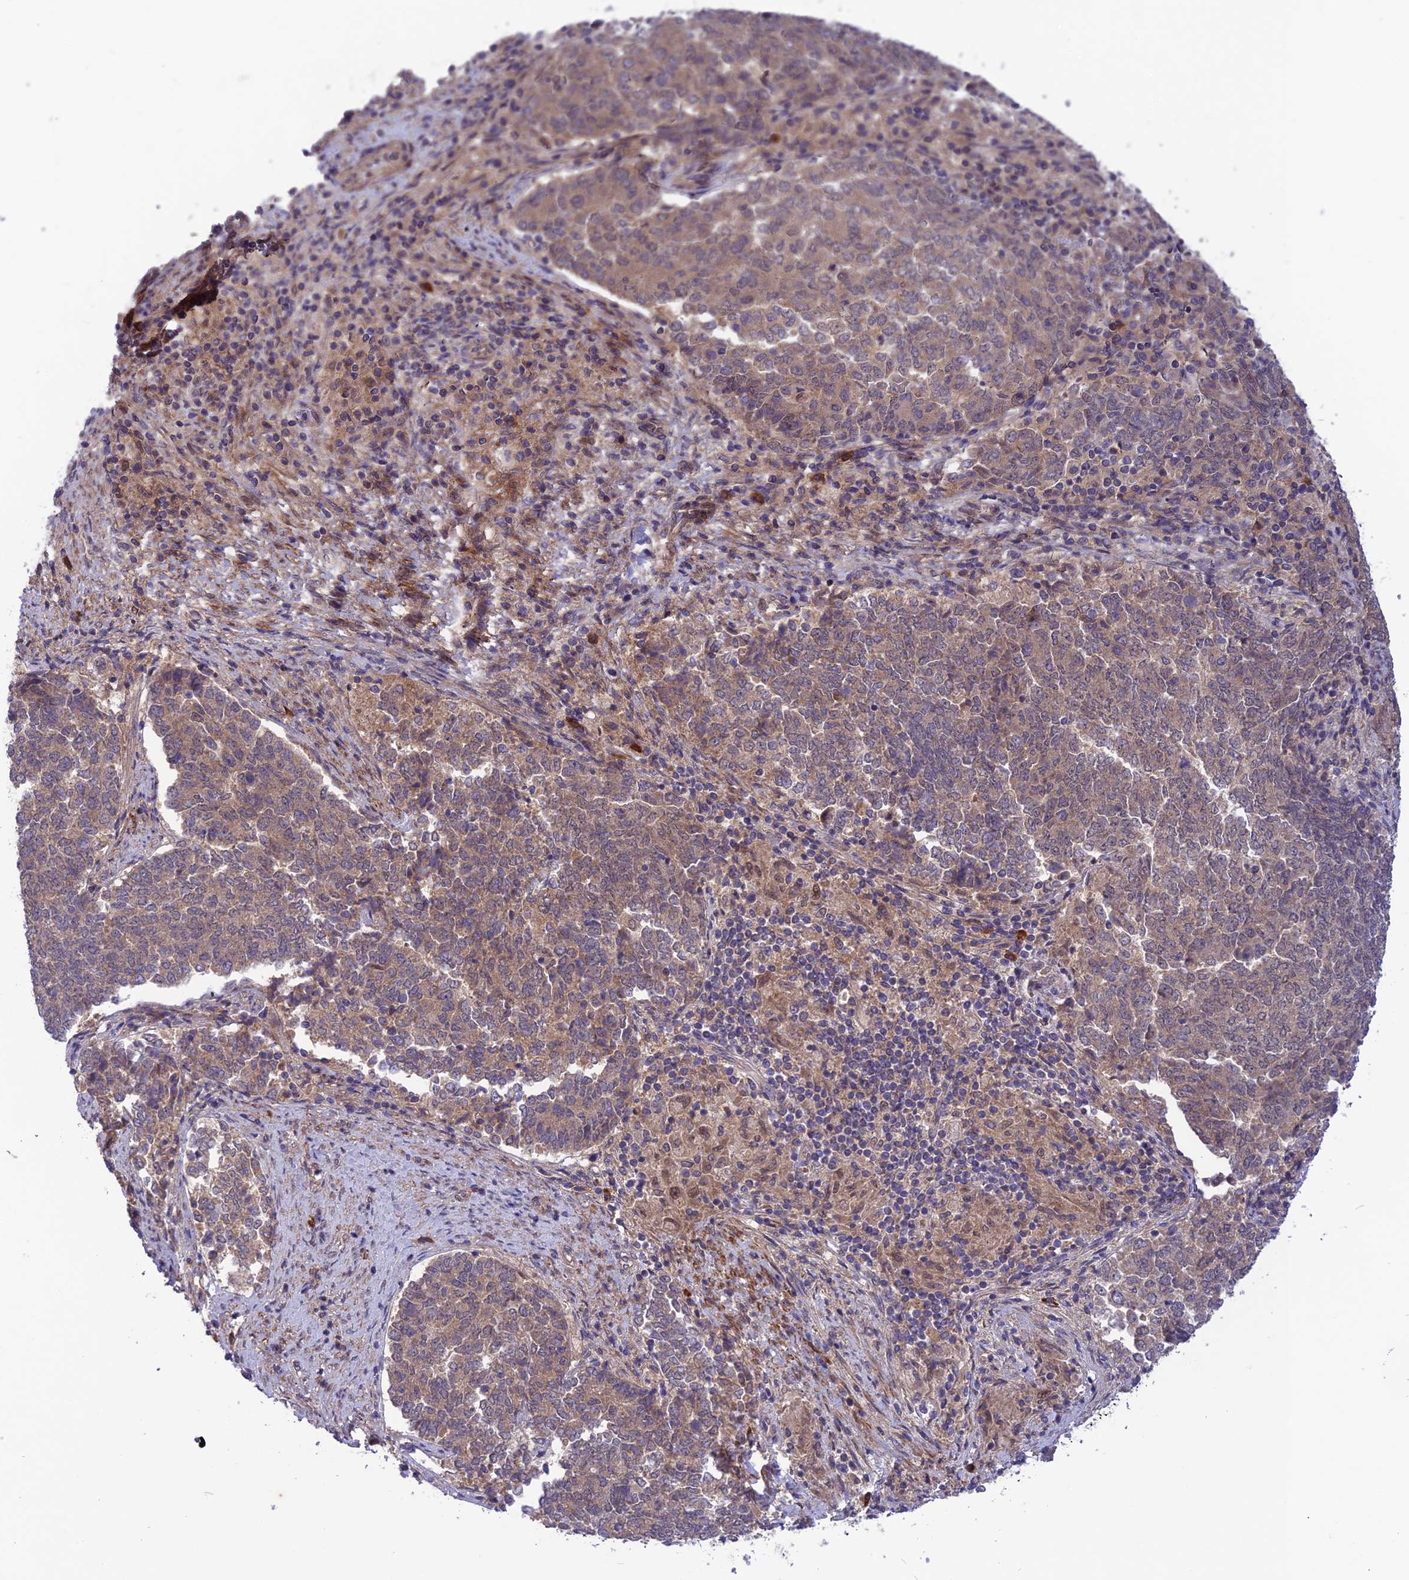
{"staining": {"intensity": "weak", "quantity": ">75%", "location": "cytoplasmic/membranous"}, "tissue": "endometrial cancer", "cell_type": "Tumor cells", "image_type": "cancer", "snomed": [{"axis": "morphology", "description": "Adenocarcinoma, NOS"}, {"axis": "topography", "description": "Endometrium"}], "caption": "Brown immunohistochemical staining in endometrial adenocarcinoma demonstrates weak cytoplasmic/membranous positivity in about >75% of tumor cells.", "gene": "UROS", "patient": {"sex": "female", "age": 80}}